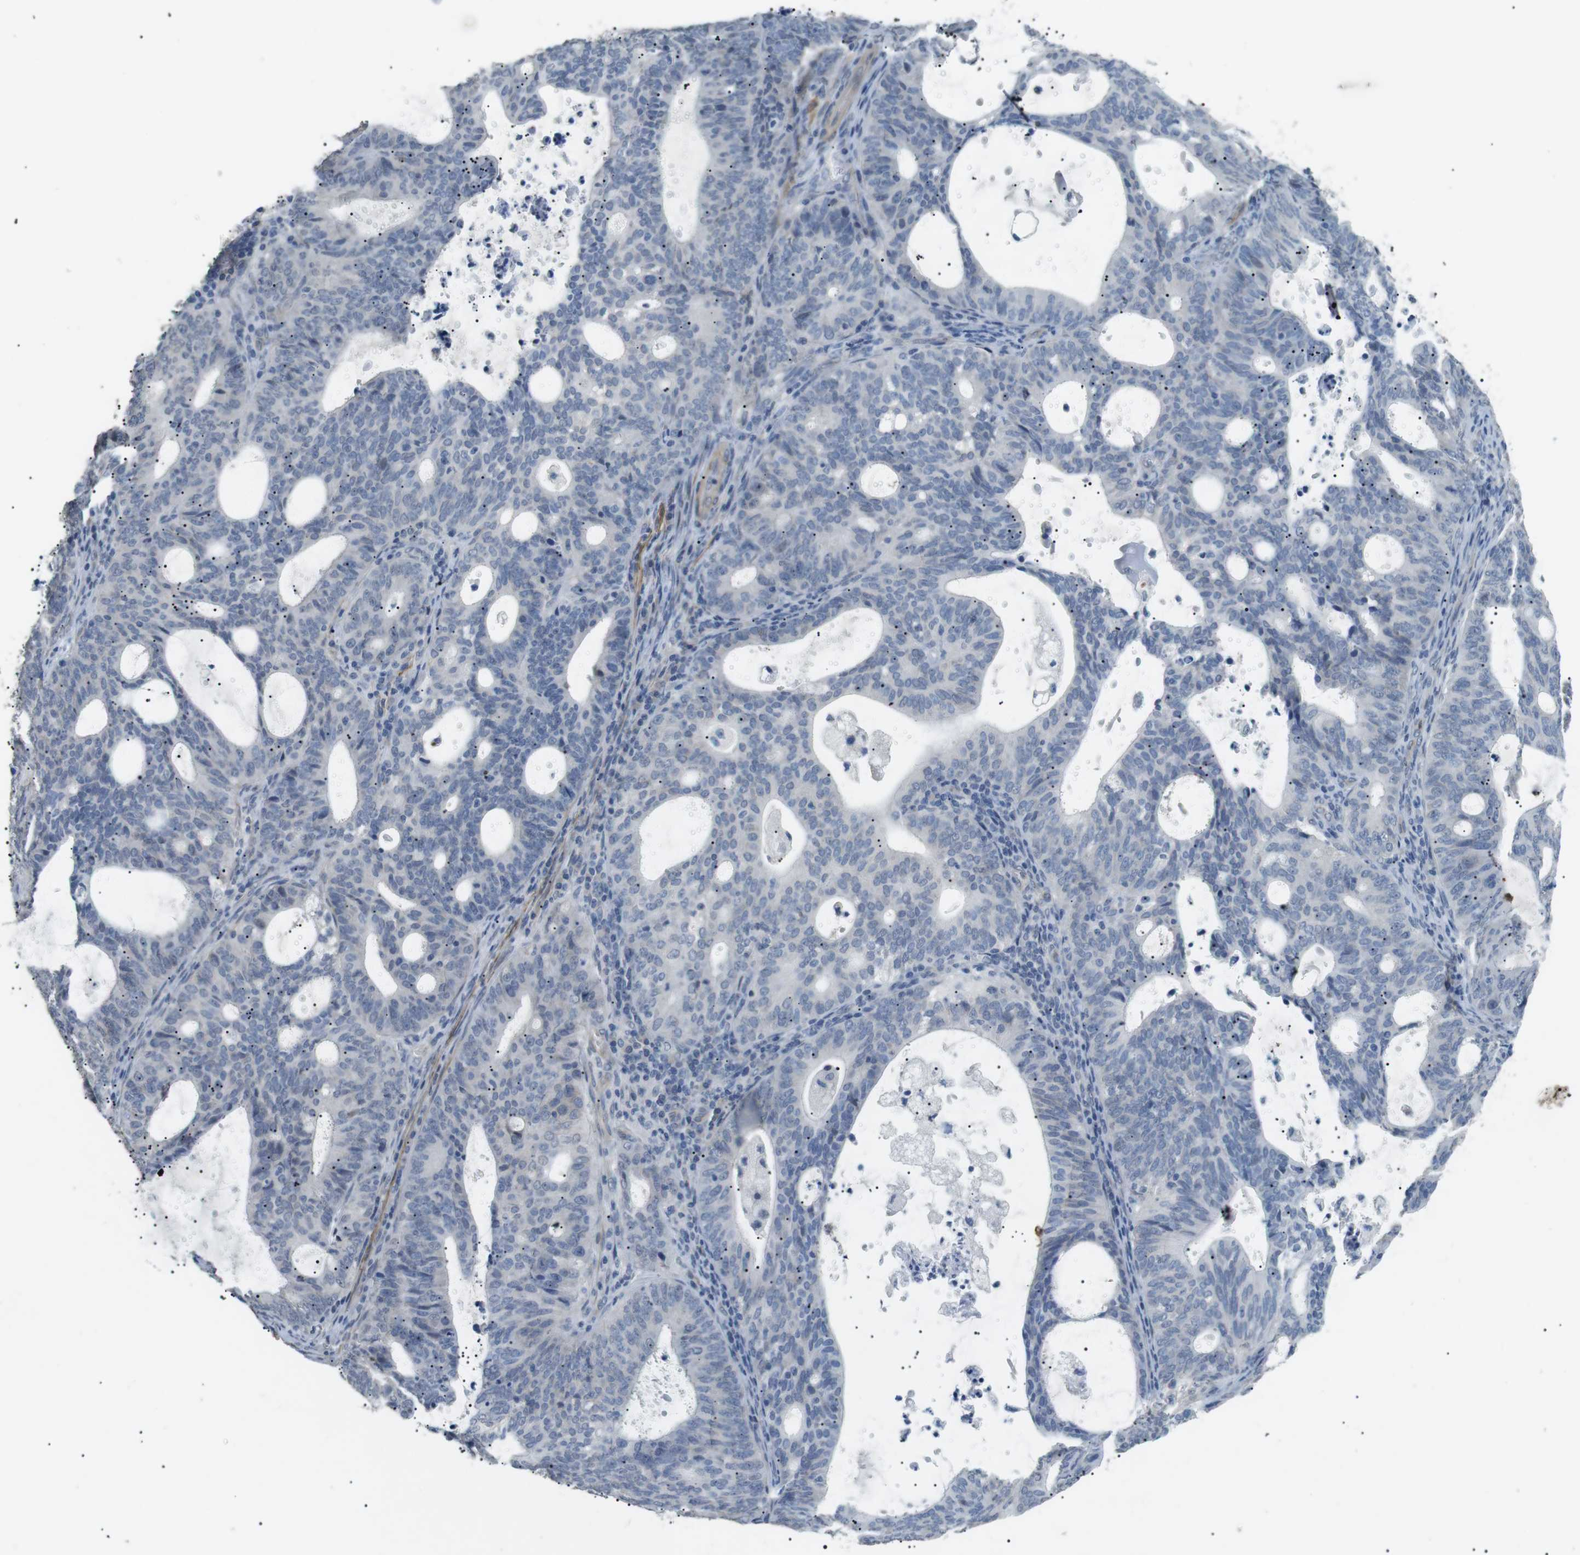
{"staining": {"intensity": "negative", "quantity": "none", "location": "none"}, "tissue": "endometrial cancer", "cell_type": "Tumor cells", "image_type": "cancer", "snomed": [{"axis": "morphology", "description": "Adenocarcinoma, NOS"}, {"axis": "topography", "description": "Uterus"}], "caption": "The photomicrograph shows no staining of tumor cells in endometrial adenocarcinoma. (Stains: DAB (3,3'-diaminobenzidine) immunohistochemistry (IHC) with hematoxylin counter stain, Microscopy: brightfield microscopy at high magnification).", "gene": "GZMM", "patient": {"sex": "female", "age": 83}}